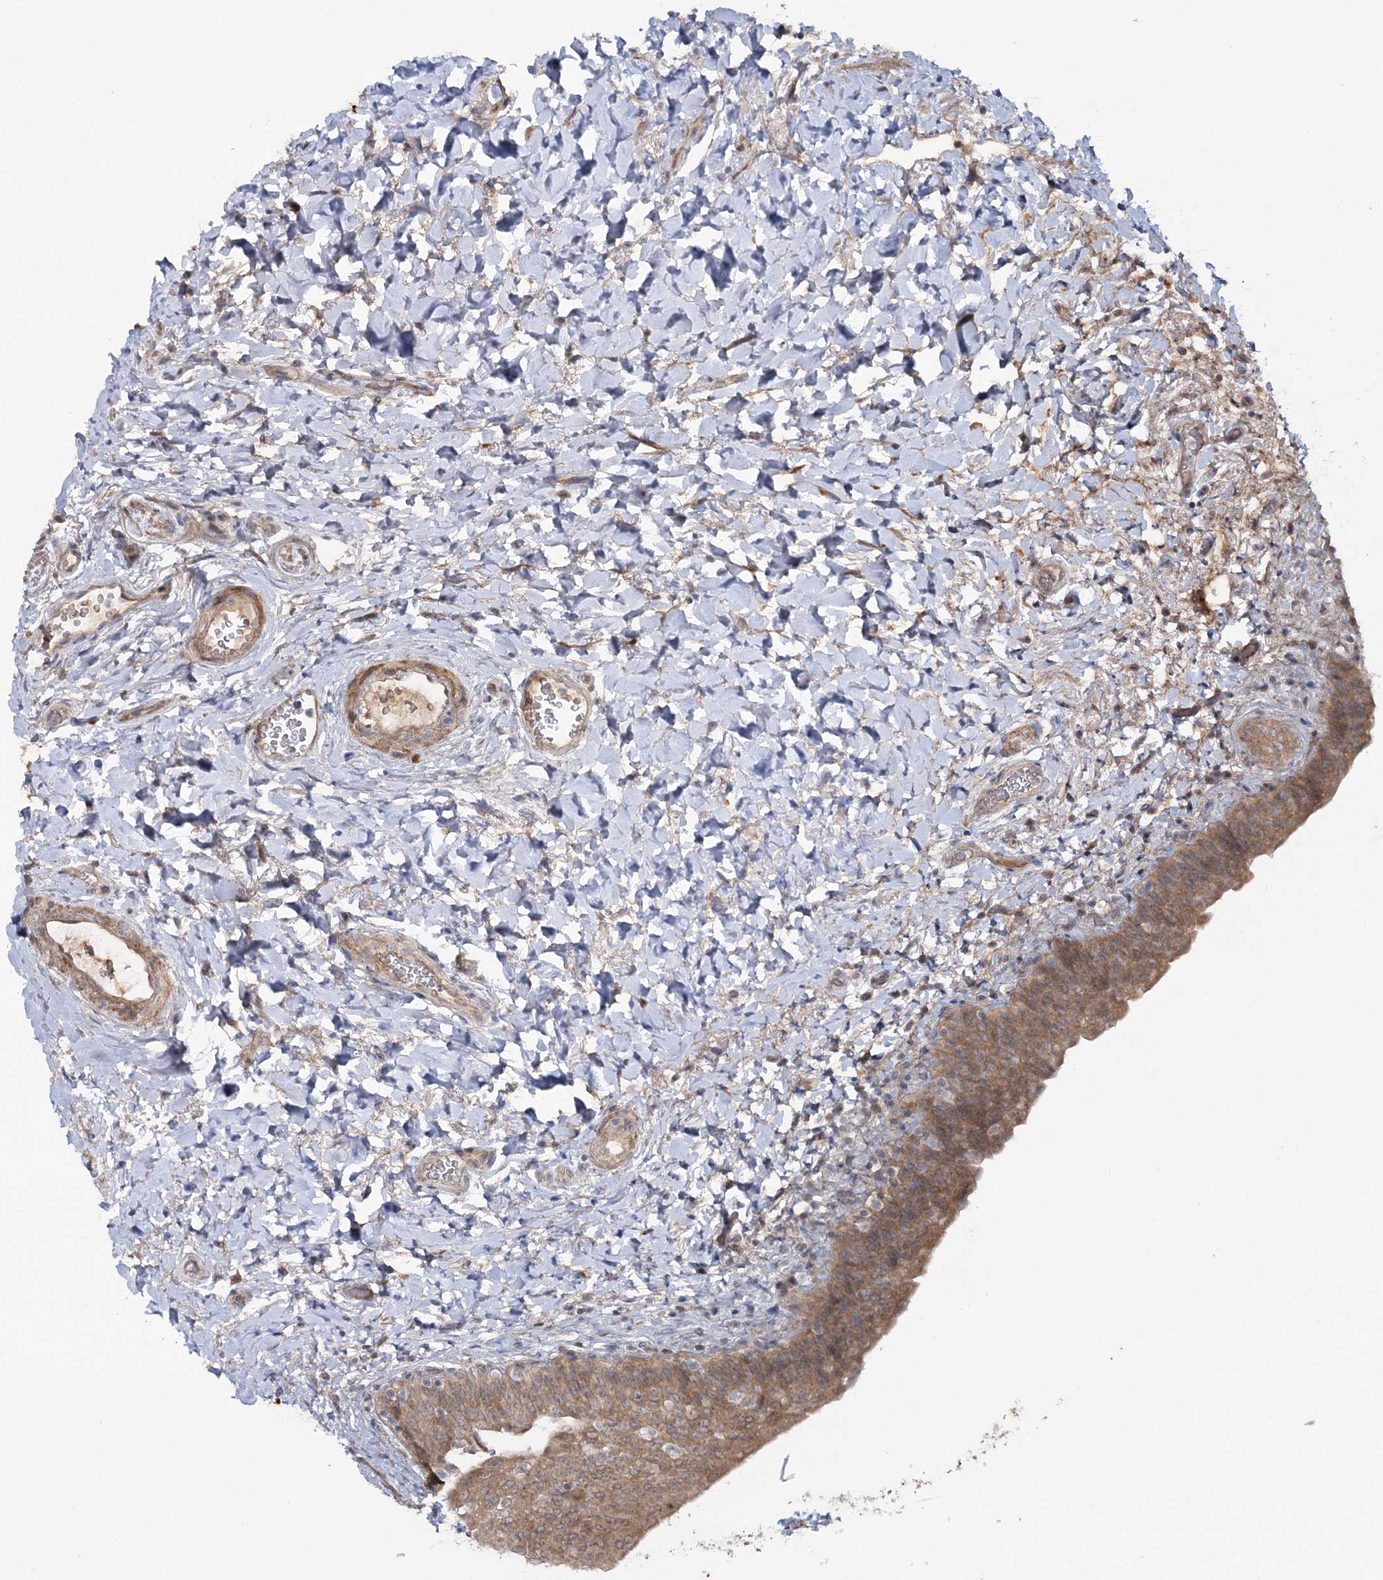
{"staining": {"intensity": "moderate", "quantity": ">75%", "location": "cytoplasmic/membranous"}, "tissue": "urinary bladder", "cell_type": "Urothelial cells", "image_type": "normal", "snomed": [{"axis": "morphology", "description": "Normal tissue, NOS"}, {"axis": "topography", "description": "Urinary bladder"}], "caption": "Immunohistochemistry of benign urinary bladder demonstrates medium levels of moderate cytoplasmic/membranous staining in approximately >75% of urothelial cells.", "gene": "MOCS2", "patient": {"sex": "male", "age": 83}}